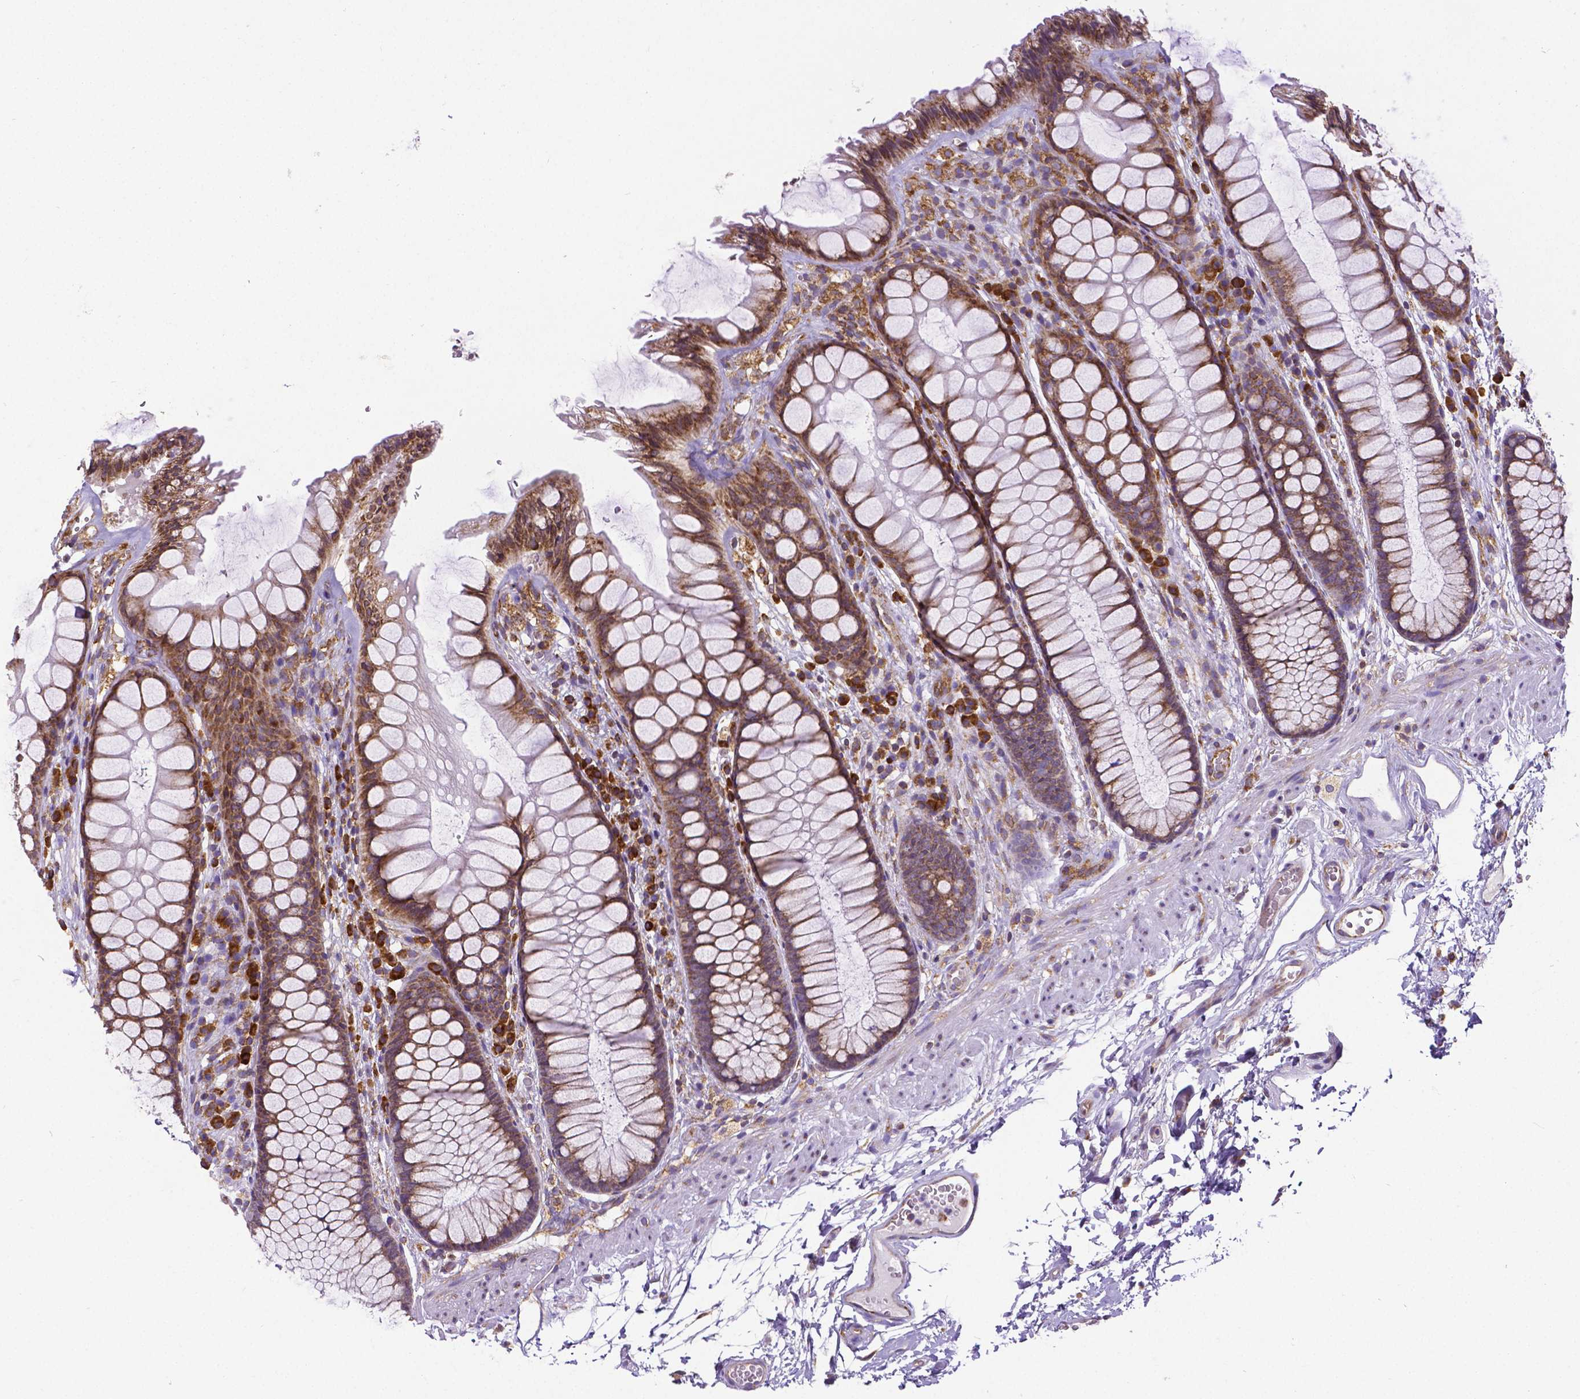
{"staining": {"intensity": "moderate", "quantity": ">75%", "location": "cytoplasmic/membranous"}, "tissue": "rectum", "cell_type": "Glandular cells", "image_type": "normal", "snomed": [{"axis": "morphology", "description": "Normal tissue, NOS"}, {"axis": "topography", "description": "Rectum"}], "caption": "An image of human rectum stained for a protein exhibits moderate cytoplasmic/membranous brown staining in glandular cells.", "gene": "MTDH", "patient": {"sex": "female", "age": 62}}